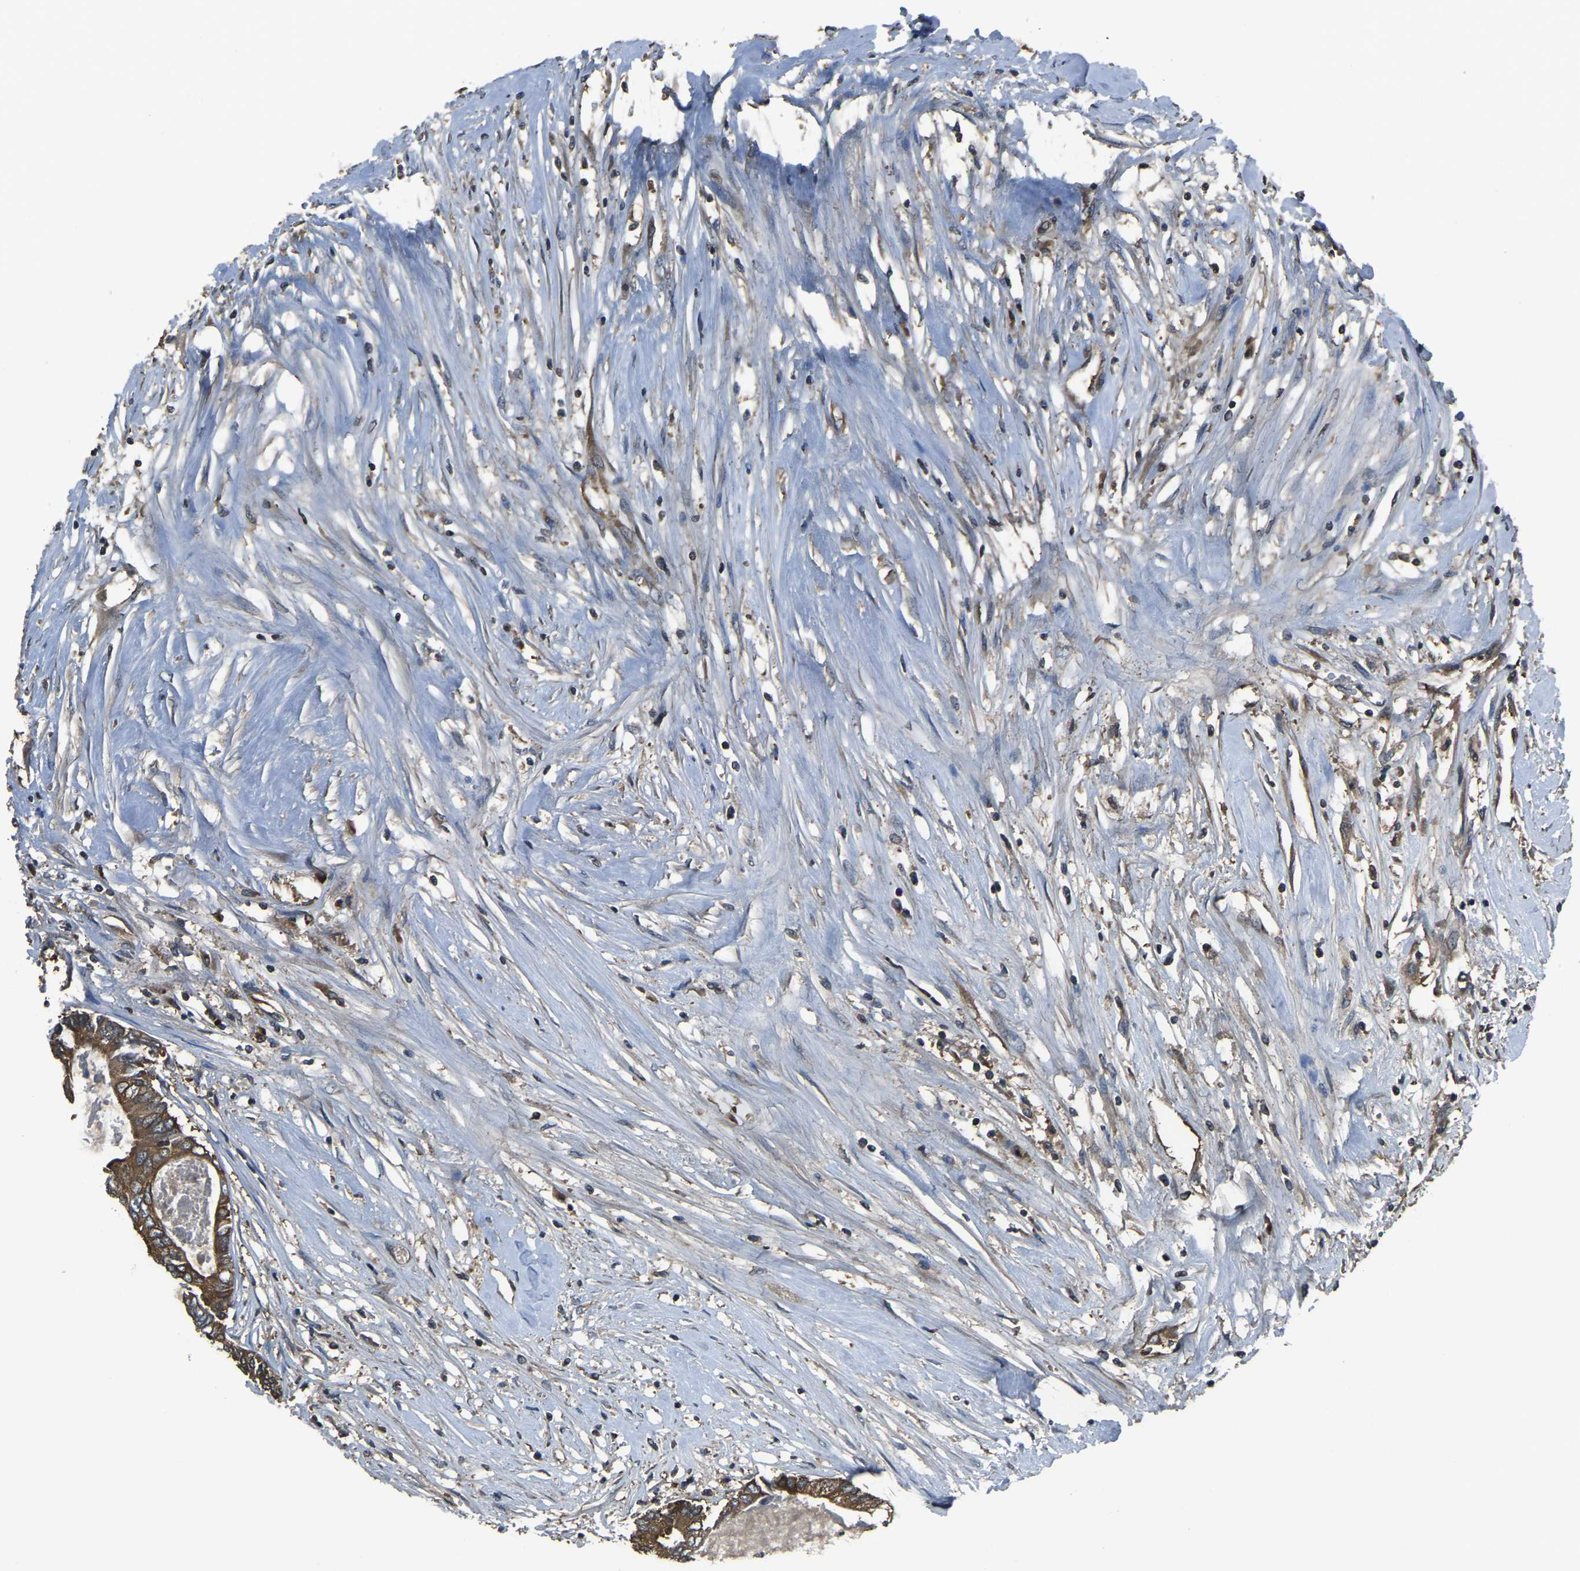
{"staining": {"intensity": "strong", "quantity": ">75%", "location": "cytoplasmic/membranous"}, "tissue": "colorectal cancer", "cell_type": "Tumor cells", "image_type": "cancer", "snomed": [{"axis": "morphology", "description": "Adenocarcinoma, NOS"}, {"axis": "topography", "description": "Rectum"}], "caption": "Human colorectal cancer (adenocarcinoma) stained for a protein (brown) reveals strong cytoplasmic/membranous positive expression in approximately >75% of tumor cells.", "gene": "AIMP1", "patient": {"sex": "male", "age": 63}}